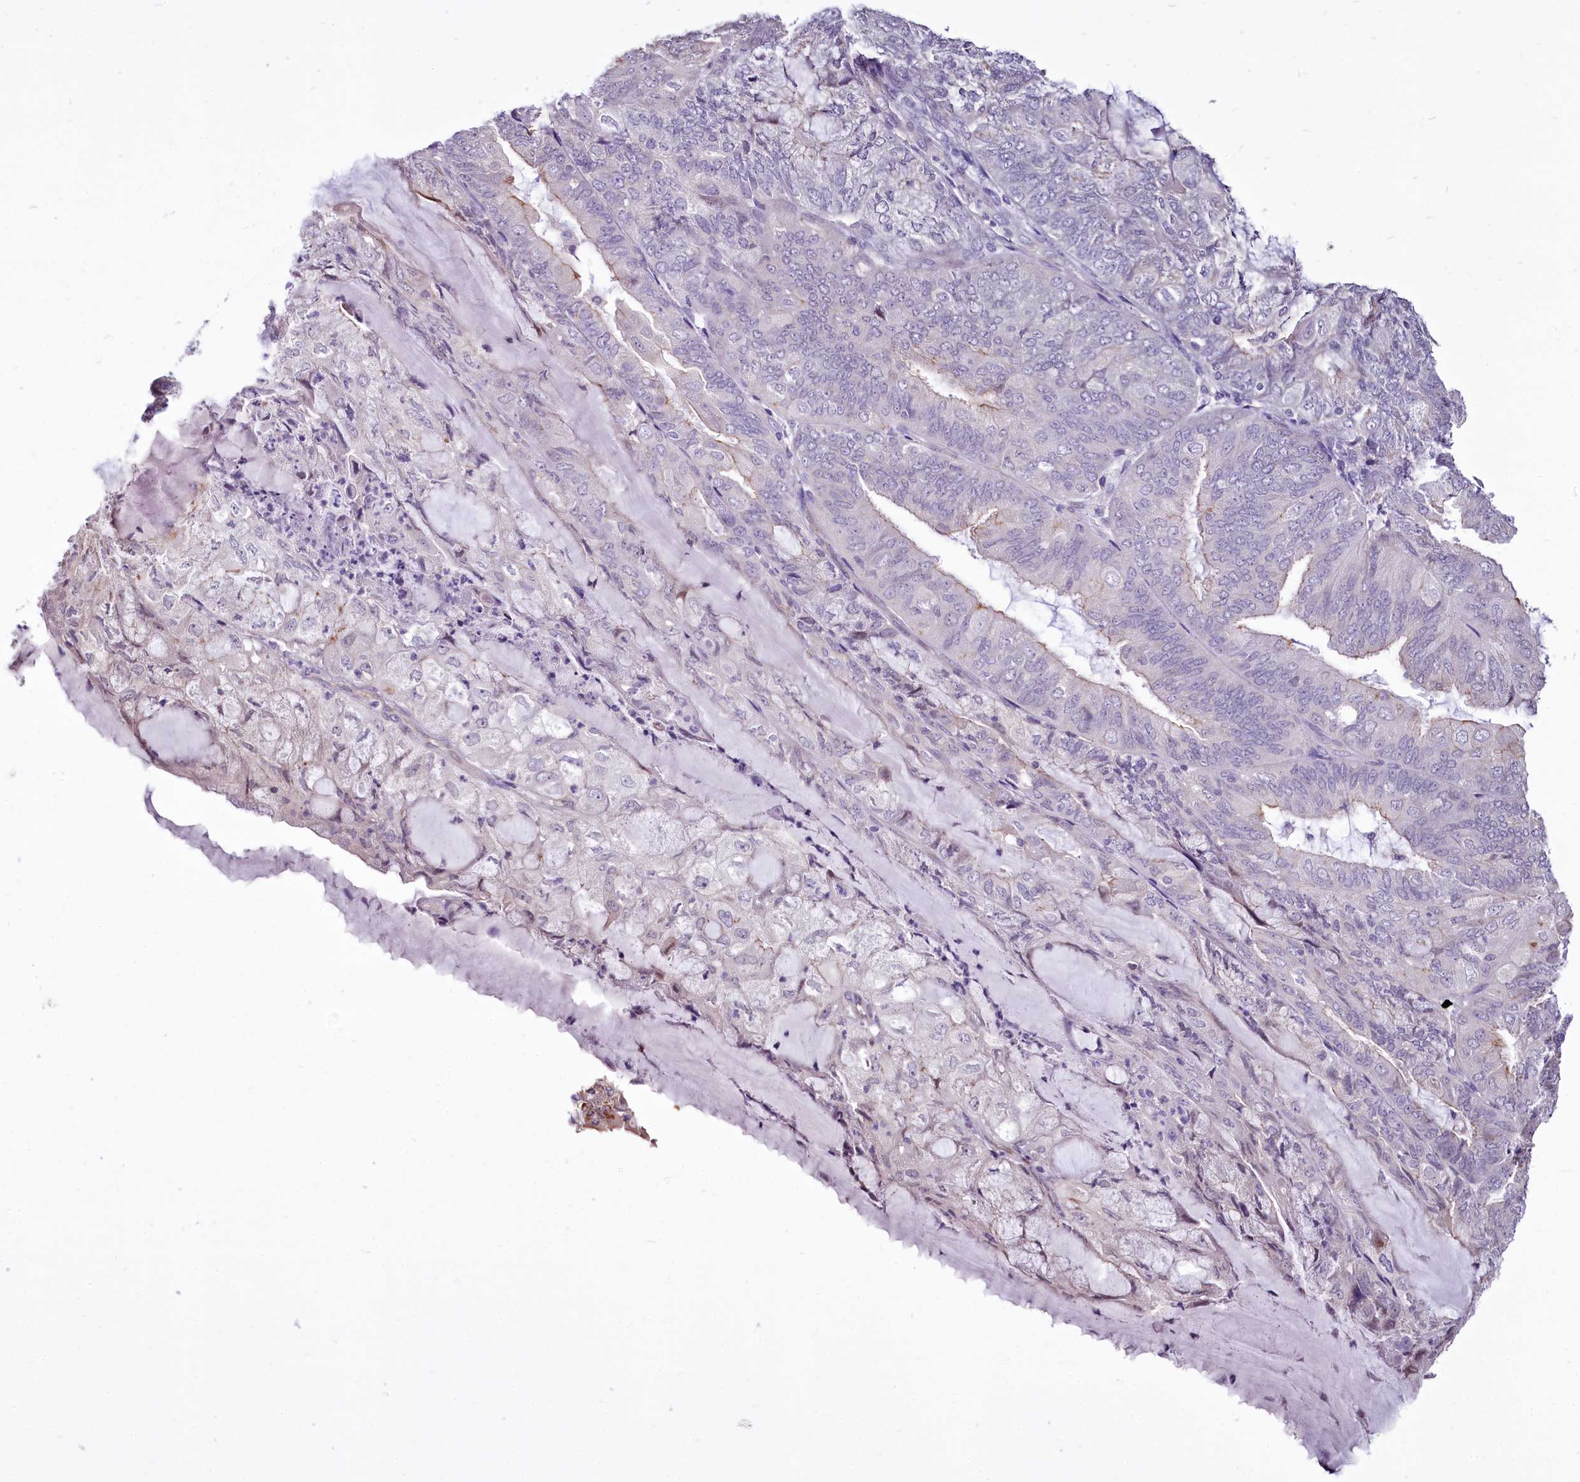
{"staining": {"intensity": "negative", "quantity": "none", "location": "none"}, "tissue": "endometrial cancer", "cell_type": "Tumor cells", "image_type": "cancer", "snomed": [{"axis": "morphology", "description": "Adenocarcinoma, NOS"}, {"axis": "topography", "description": "Endometrium"}], "caption": "DAB immunohistochemical staining of endometrial cancer (adenocarcinoma) displays no significant positivity in tumor cells.", "gene": "BANK1", "patient": {"sex": "female", "age": 81}}